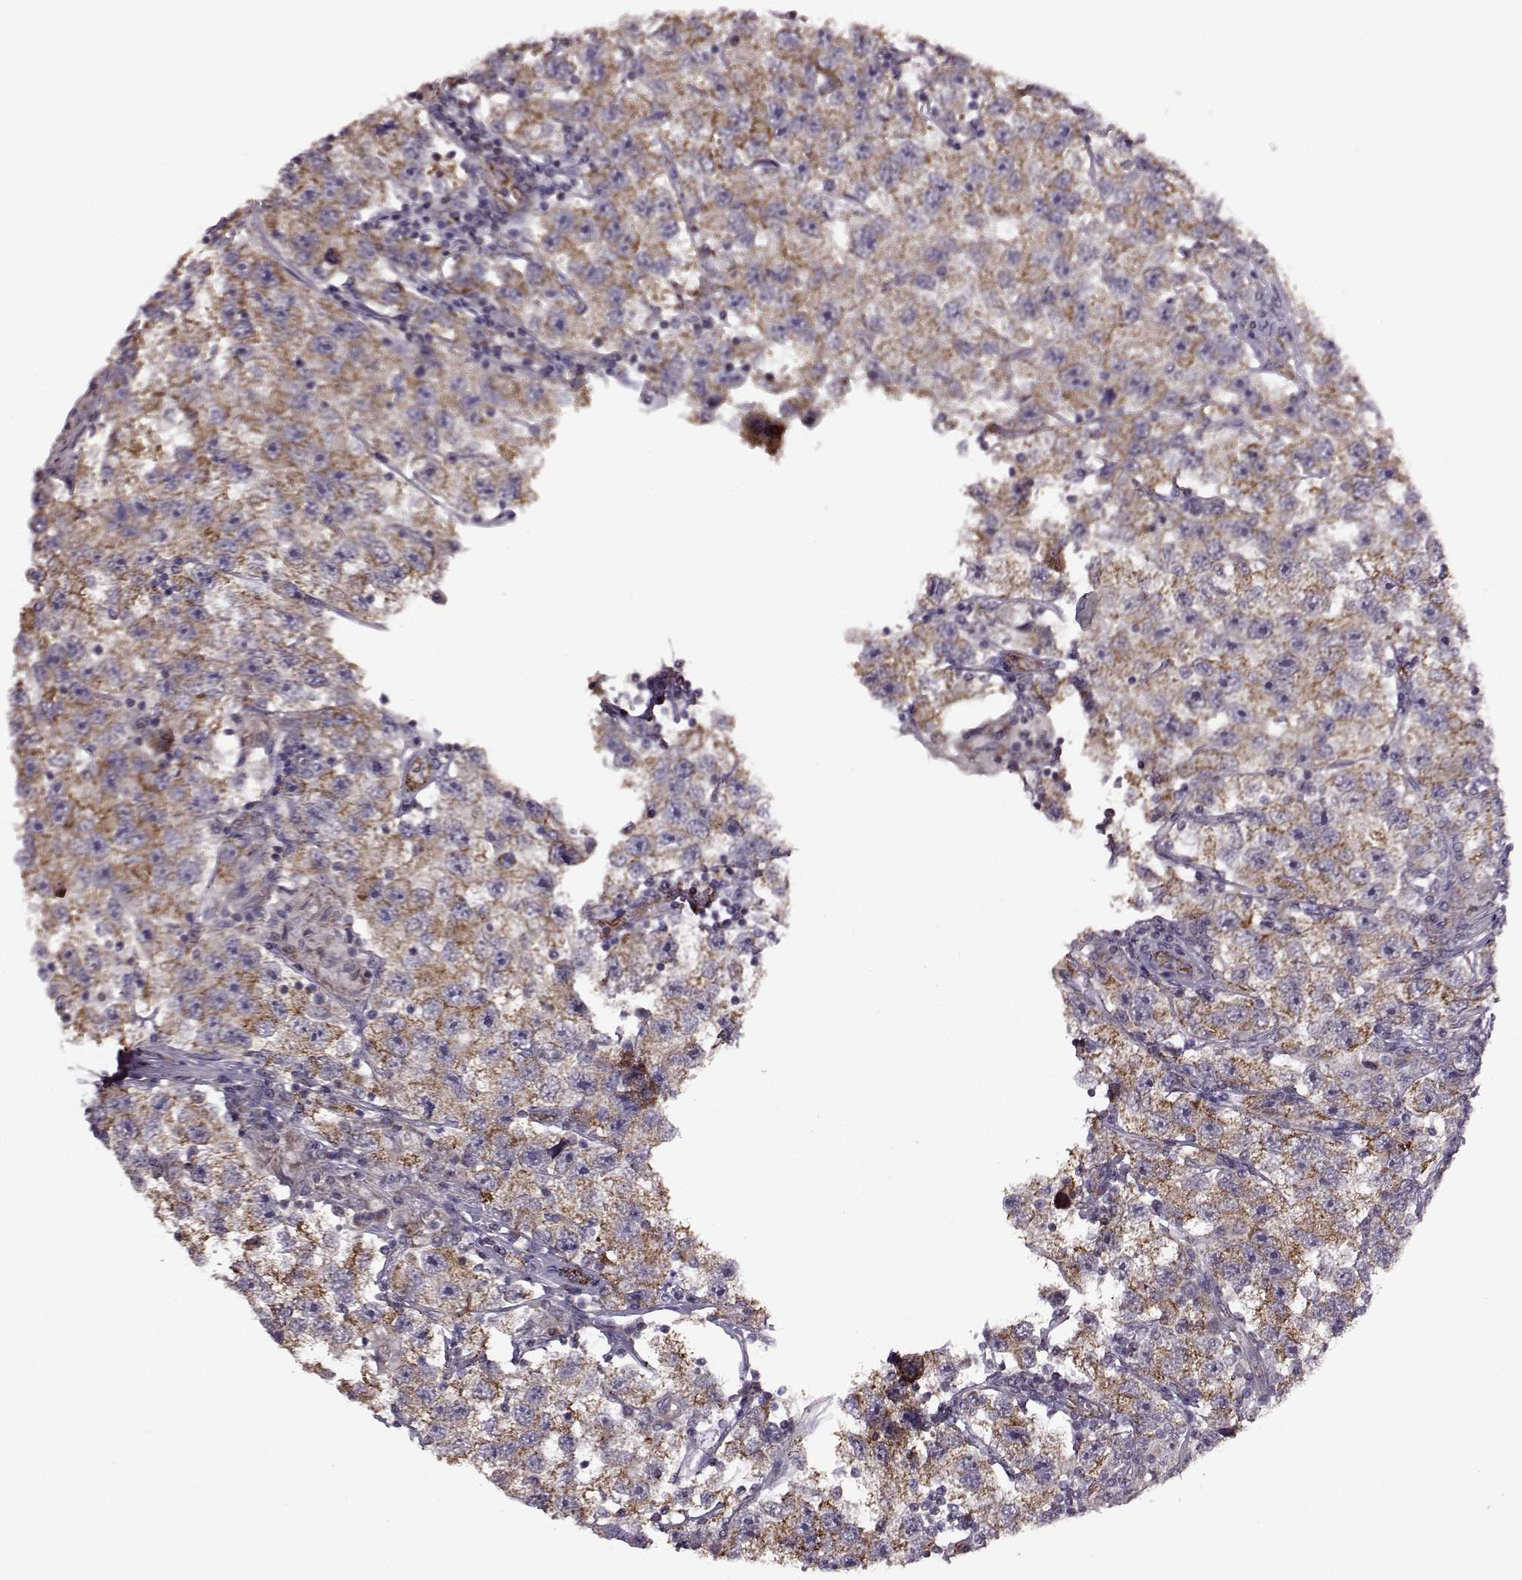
{"staining": {"intensity": "moderate", "quantity": ">75%", "location": "cytoplasmic/membranous"}, "tissue": "testis cancer", "cell_type": "Tumor cells", "image_type": "cancer", "snomed": [{"axis": "morphology", "description": "Seminoma, NOS"}, {"axis": "topography", "description": "Testis"}], "caption": "There is medium levels of moderate cytoplasmic/membranous expression in tumor cells of testis seminoma, as demonstrated by immunohistochemical staining (brown color).", "gene": "MTSS1", "patient": {"sex": "male", "age": 26}}